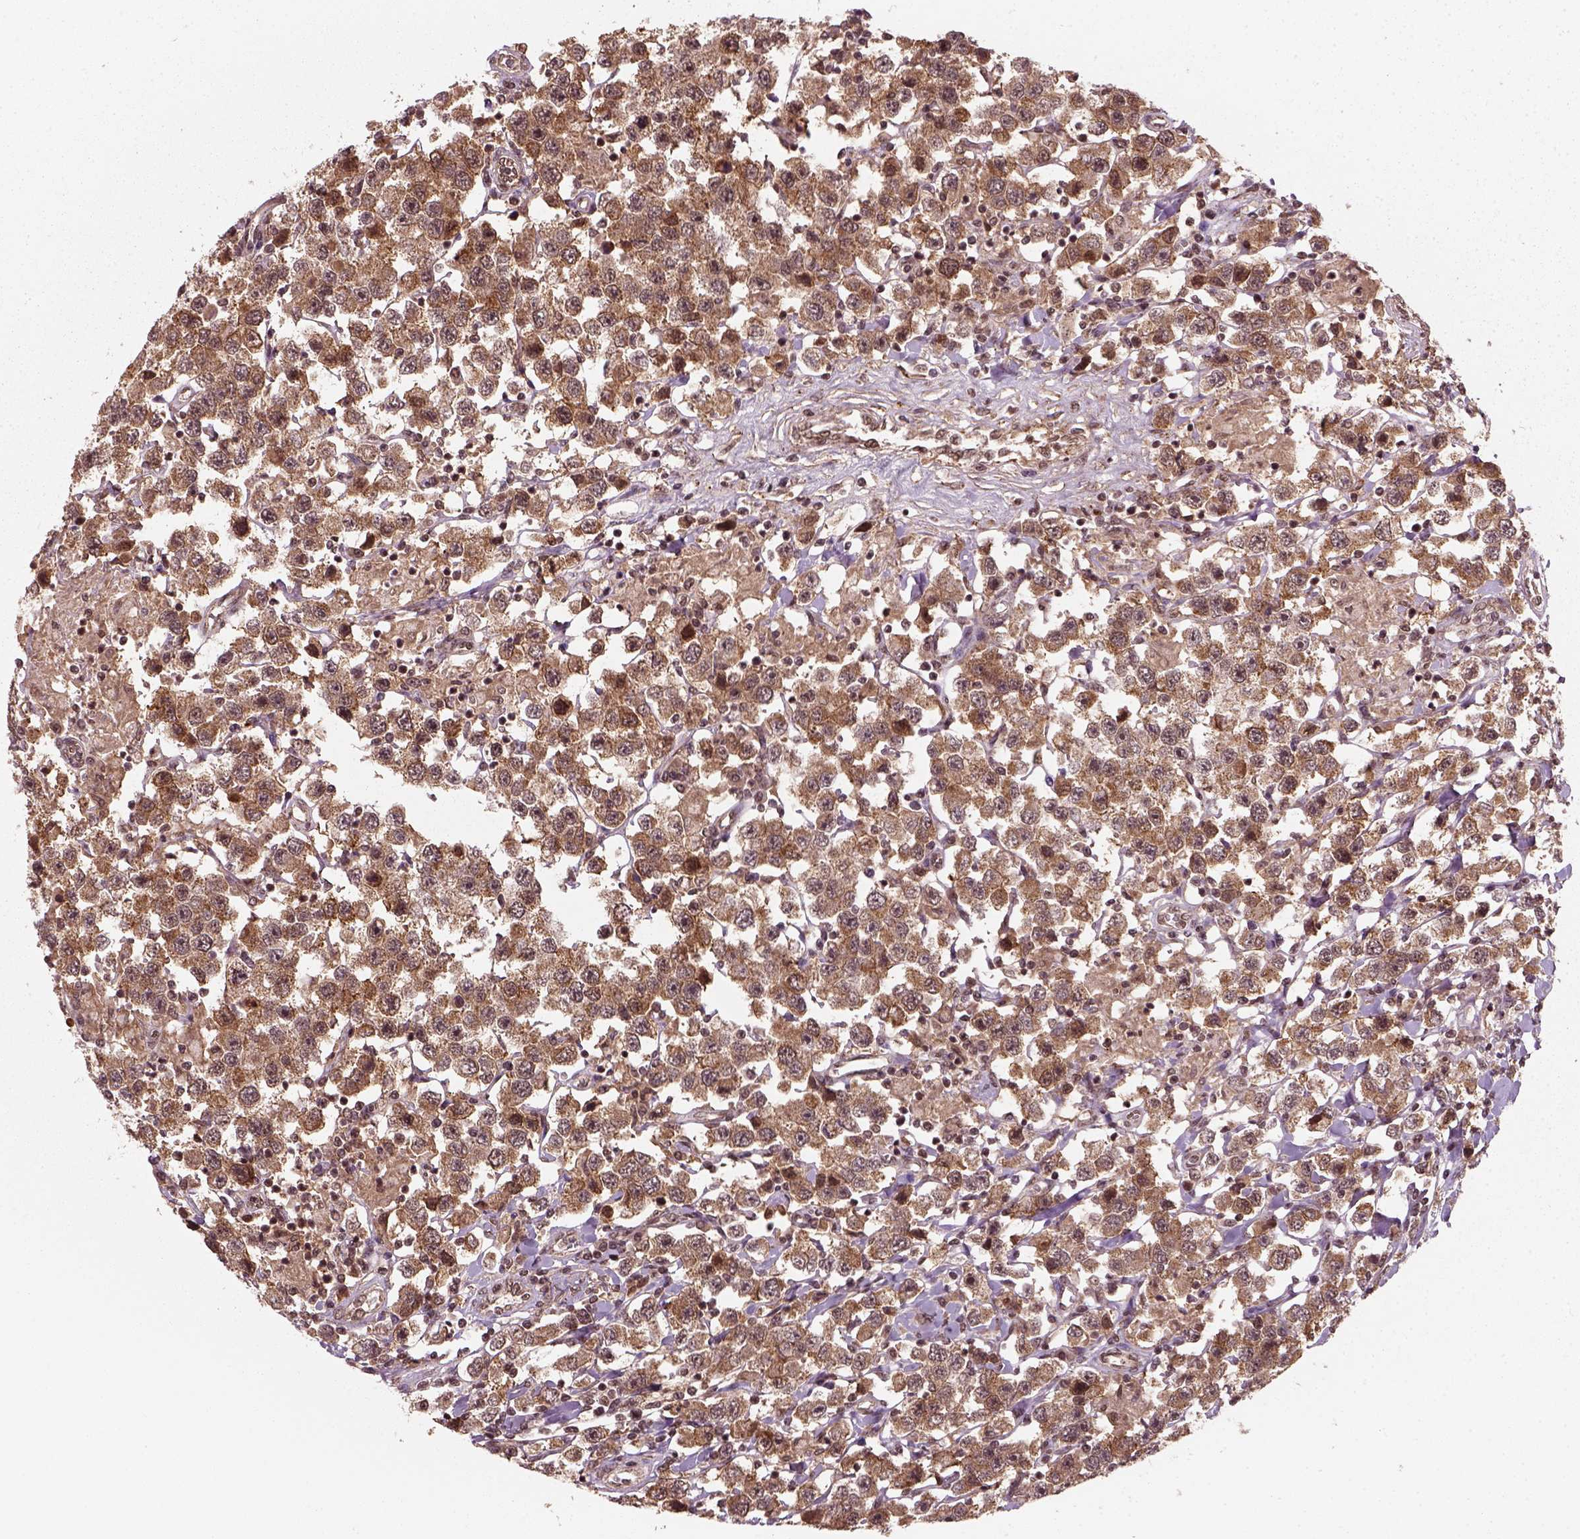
{"staining": {"intensity": "moderate", "quantity": ">75%", "location": "cytoplasmic/membranous"}, "tissue": "testis cancer", "cell_type": "Tumor cells", "image_type": "cancer", "snomed": [{"axis": "morphology", "description": "Seminoma, NOS"}, {"axis": "topography", "description": "Testis"}], "caption": "Immunohistochemistry image of human testis cancer (seminoma) stained for a protein (brown), which demonstrates medium levels of moderate cytoplasmic/membranous expression in about >75% of tumor cells.", "gene": "NUDT9", "patient": {"sex": "male", "age": 45}}